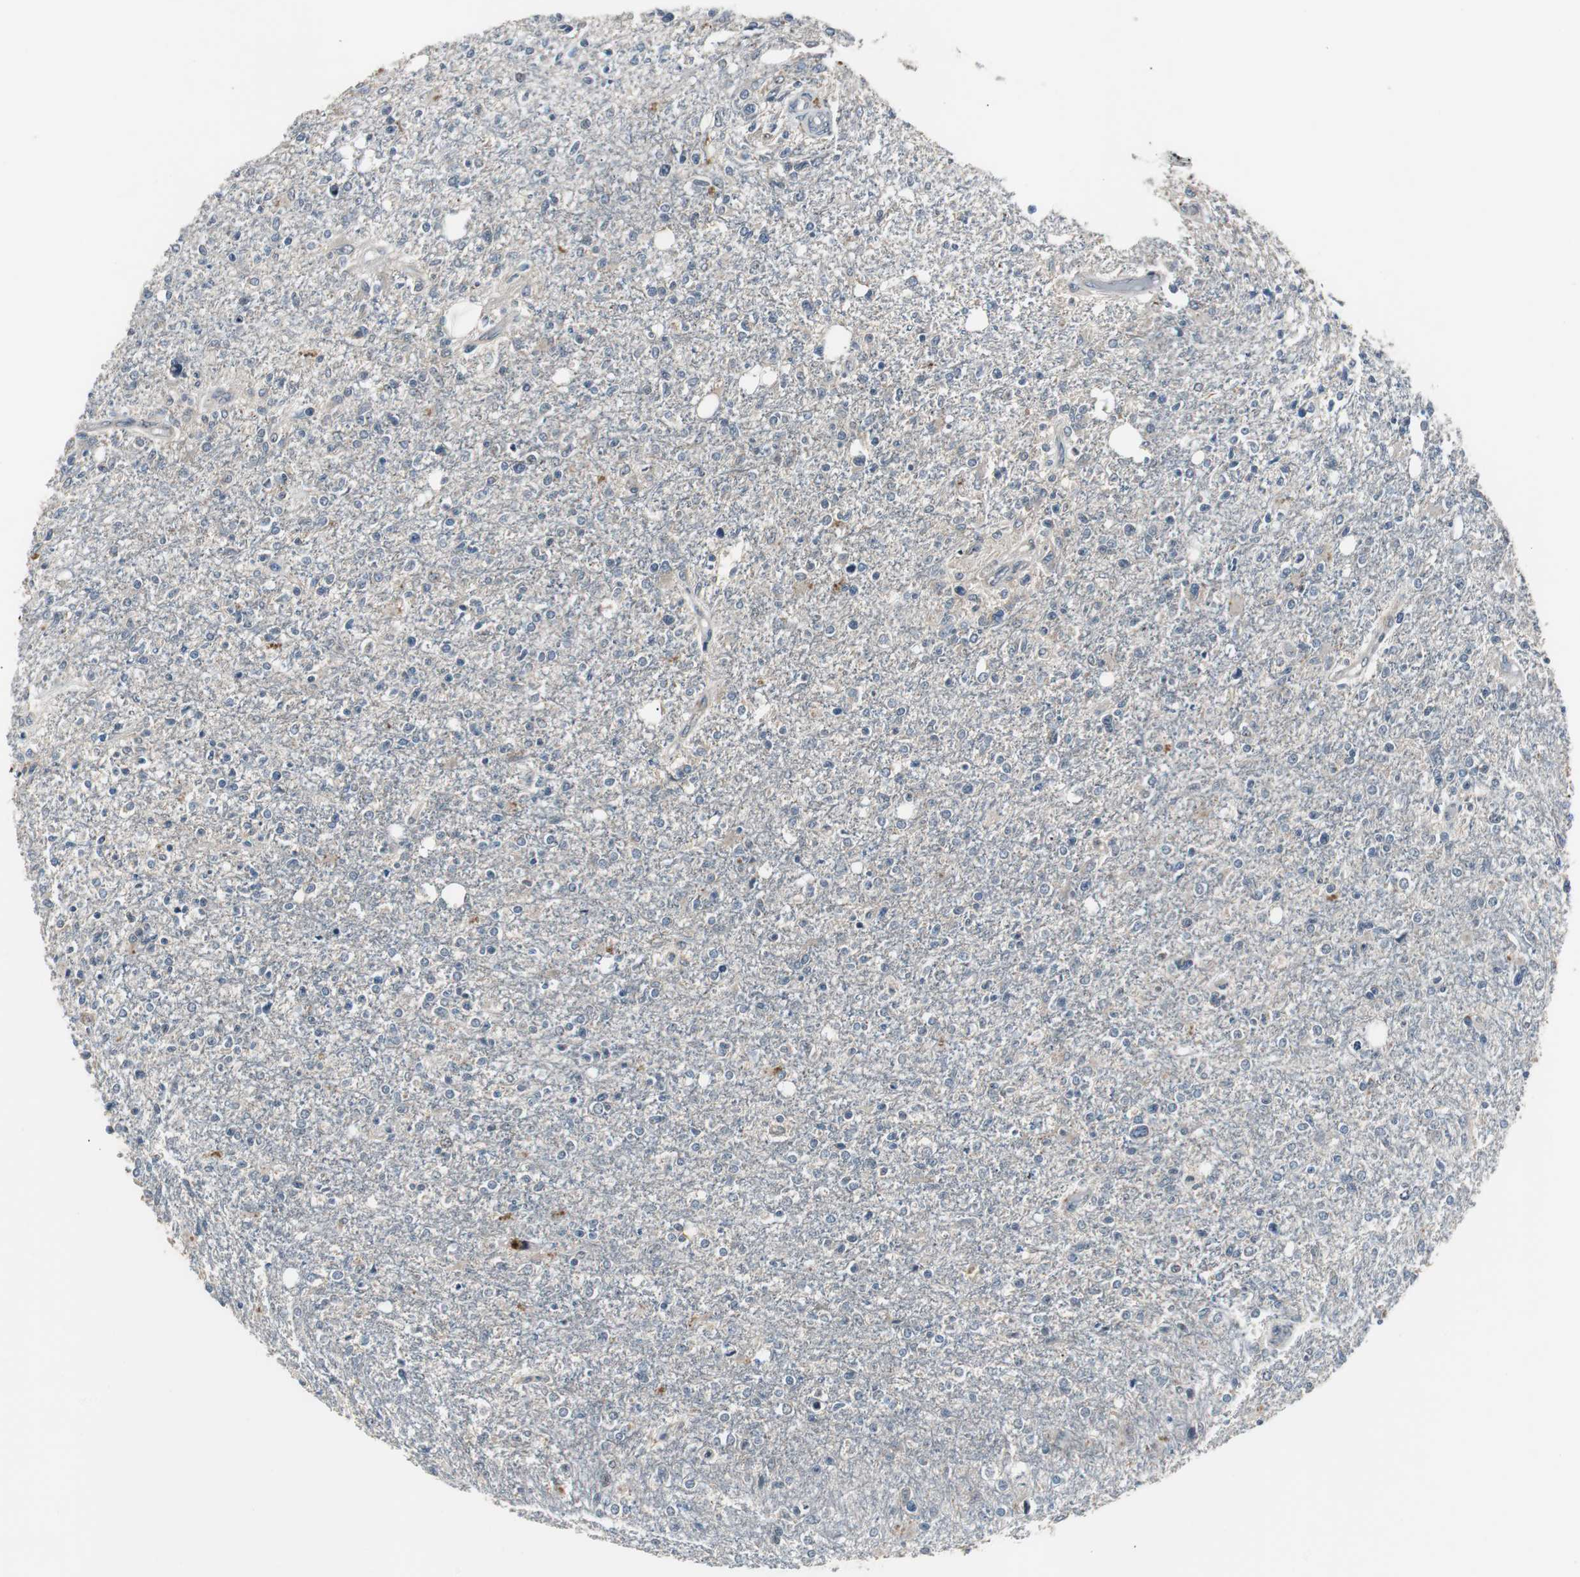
{"staining": {"intensity": "weak", "quantity": ">75%", "location": "cytoplasmic/membranous"}, "tissue": "glioma", "cell_type": "Tumor cells", "image_type": "cancer", "snomed": [{"axis": "morphology", "description": "Glioma, malignant, High grade"}, {"axis": "topography", "description": "Cerebral cortex"}], "caption": "Protein analysis of glioma tissue demonstrates weak cytoplasmic/membranous expression in about >75% of tumor cells.", "gene": "ZMPSTE24", "patient": {"sex": "male", "age": 76}}